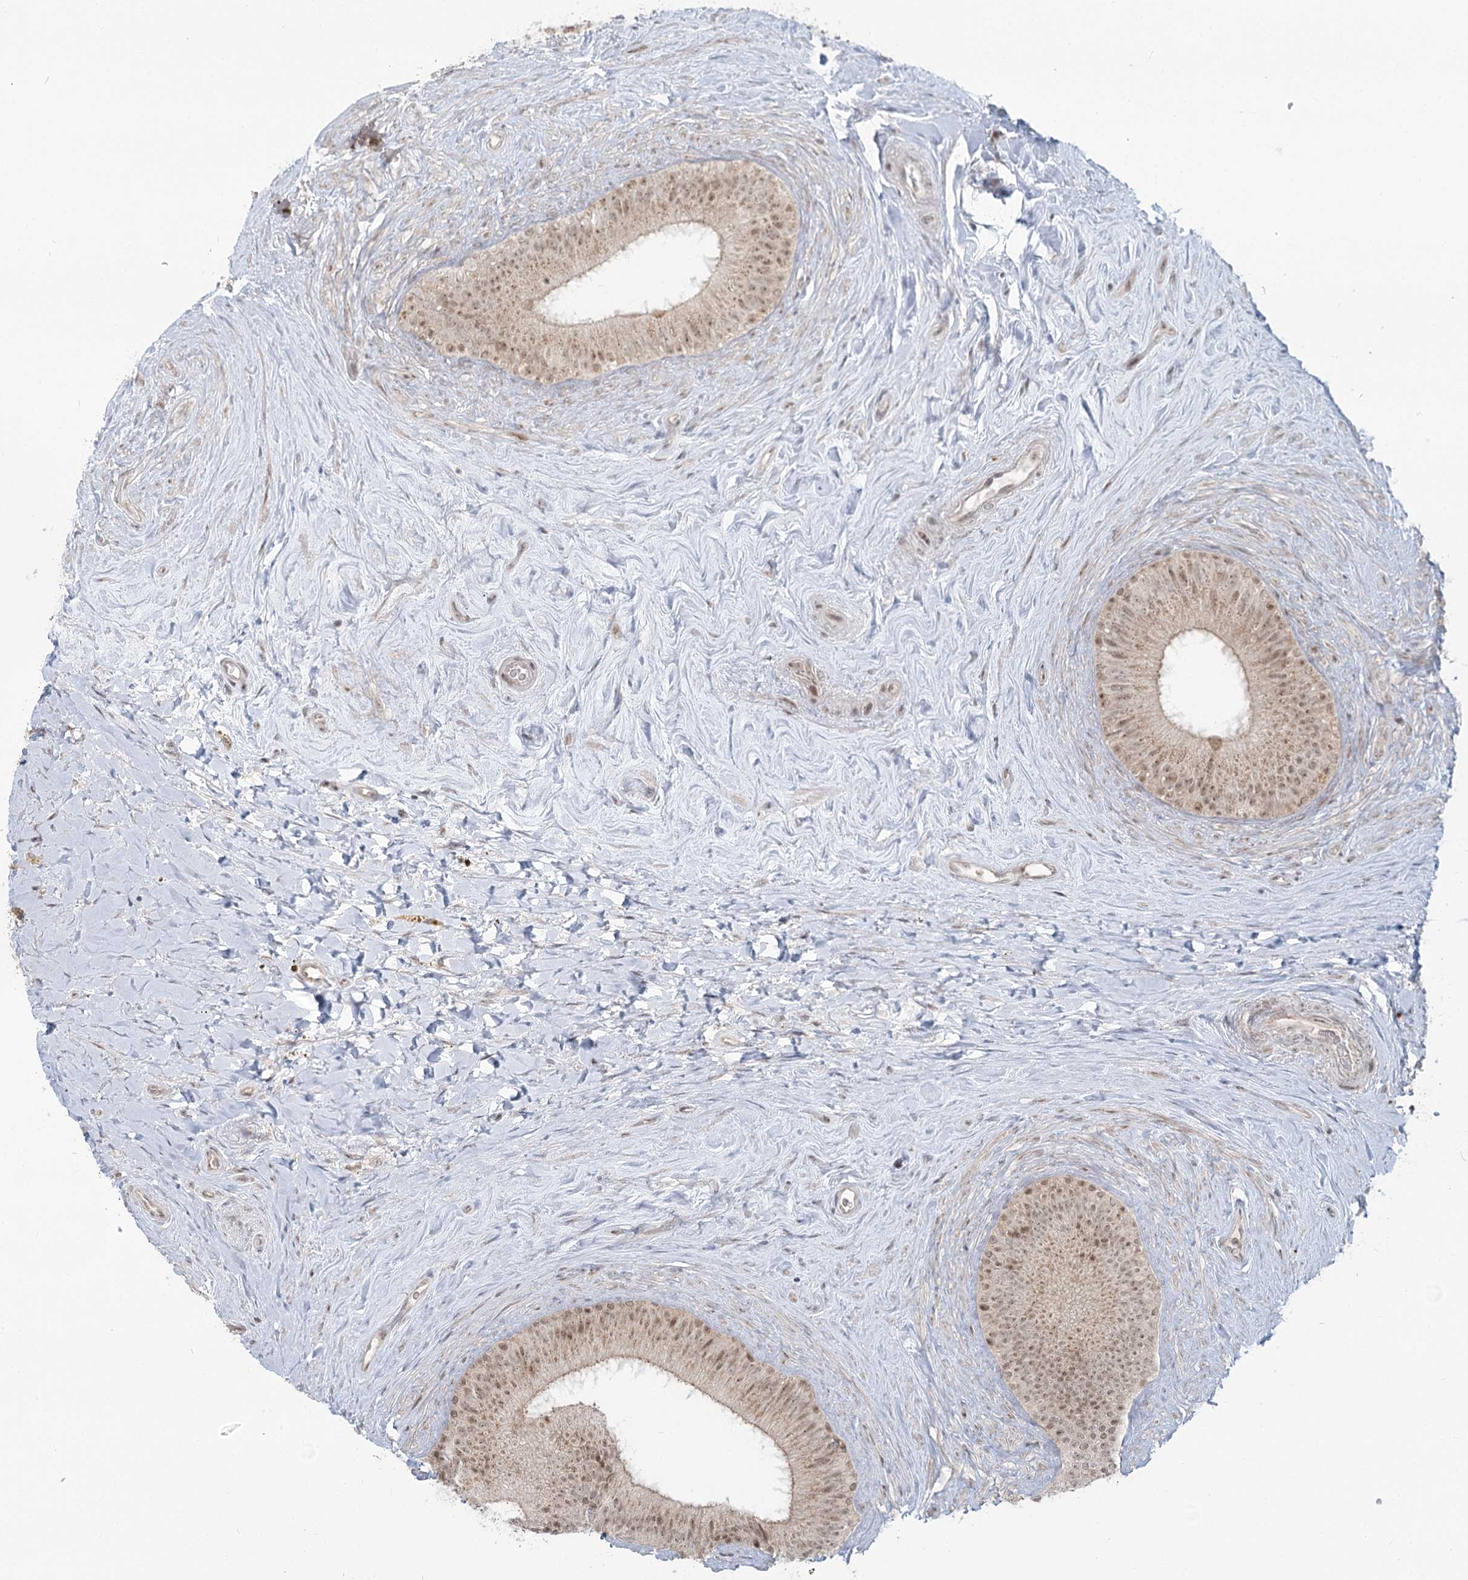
{"staining": {"intensity": "moderate", "quantity": ">75%", "location": "nuclear"}, "tissue": "epididymis", "cell_type": "Glandular cells", "image_type": "normal", "snomed": [{"axis": "morphology", "description": "Normal tissue, NOS"}, {"axis": "topography", "description": "Epididymis"}], "caption": "There is medium levels of moderate nuclear staining in glandular cells of normal epididymis, as demonstrated by immunohistochemical staining (brown color).", "gene": "R3HCC1L", "patient": {"sex": "male", "age": 84}}